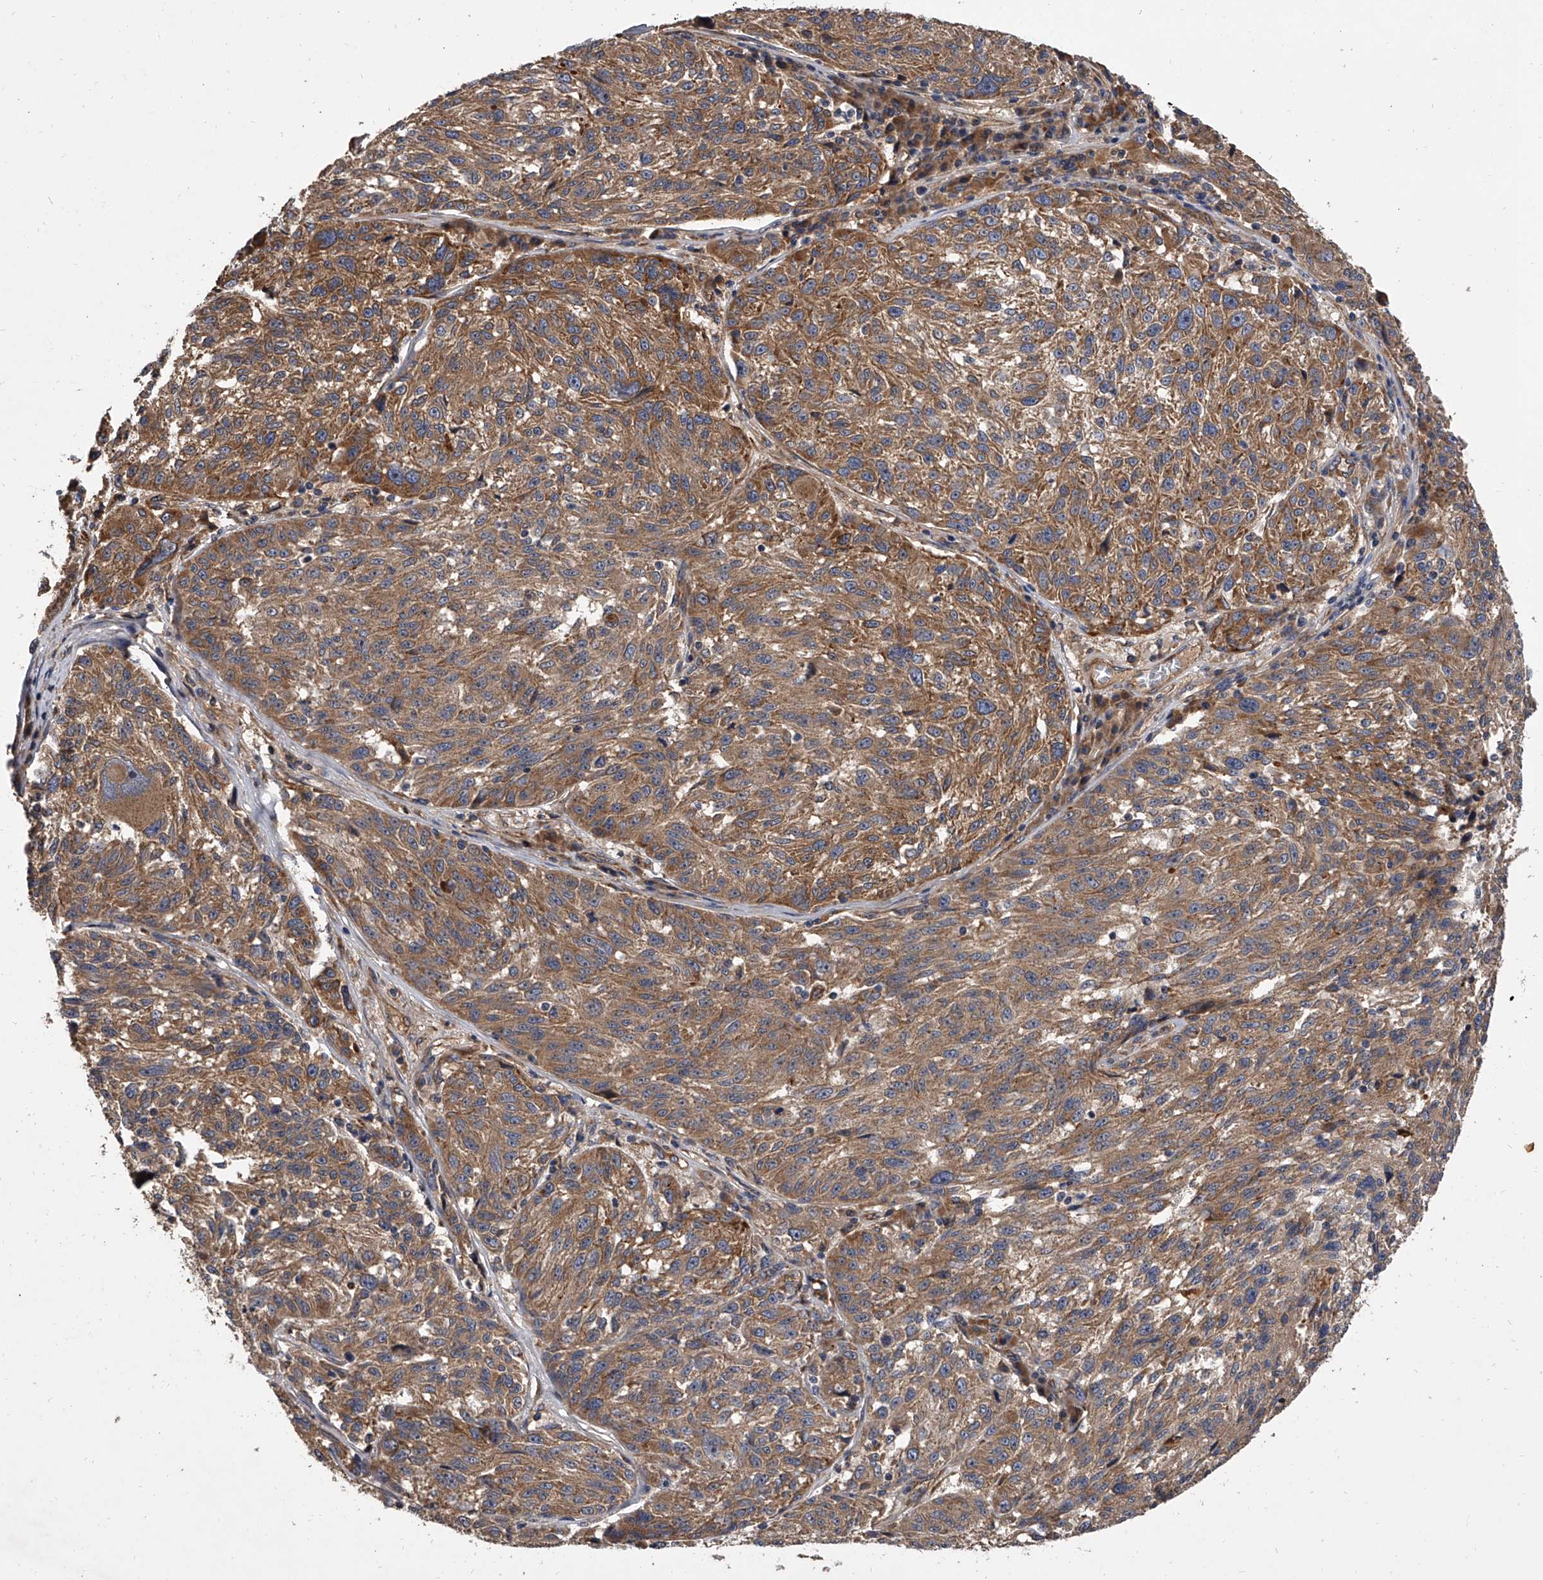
{"staining": {"intensity": "moderate", "quantity": ">75%", "location": "cytoplasmic/membranous"}, "tissue": "melanoma", "cell_type": "Tumor cells", "image_type": "cancer", "snomed": [{"axis": "morphology", "description": "Malignant melanoma, NOS"}, {"axis": "topography", "description": "Skin"}], "caption": "Human malignant melanoma stained with a brown dye demonstrates moderate cytoplasmic/membranous positive positivity in approximately >75% of tumor cells.", "gene": "EXOC4", "patient": {"sex": "male", "age": 53}}